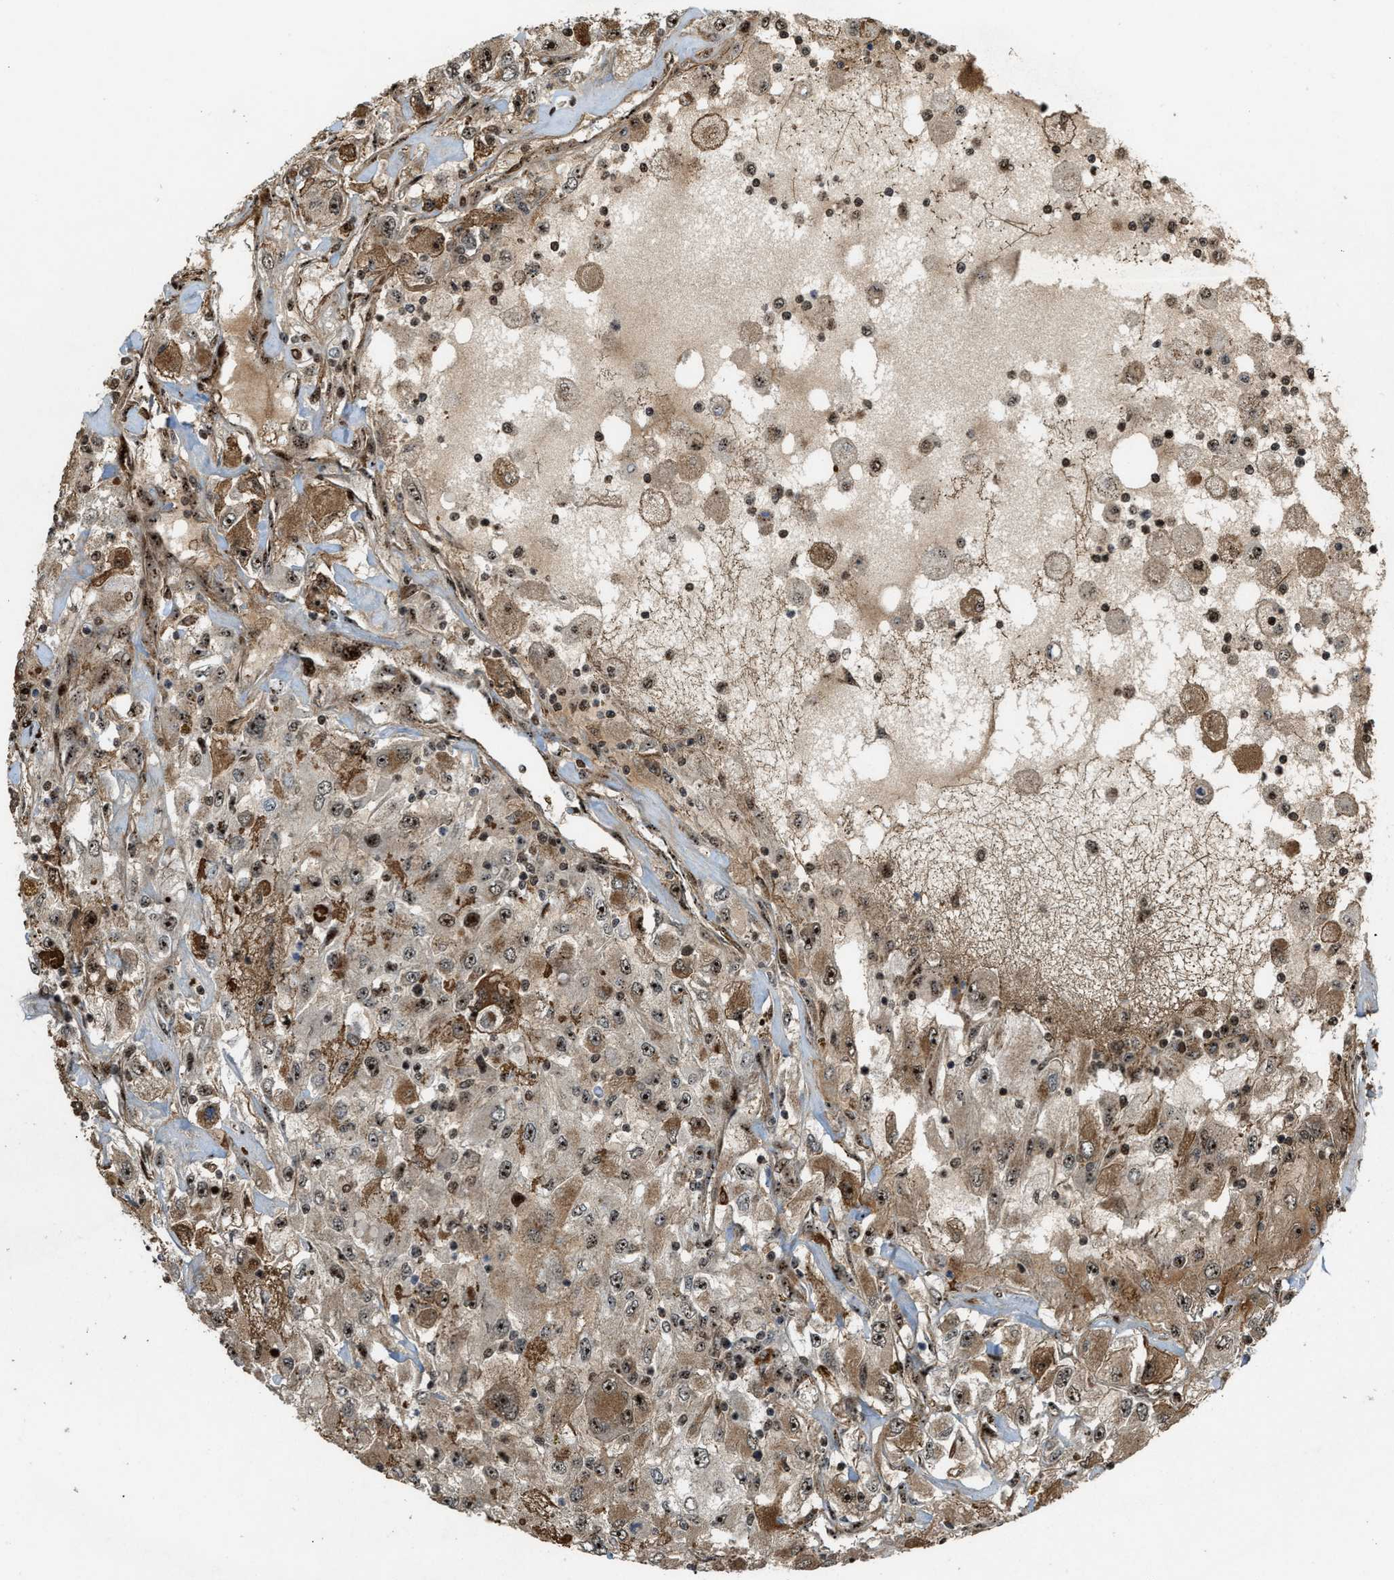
{"staining": {"intensity": "moderate", "quantity": ">75%", "location": "cytoplasmic/membranous,nuclear"}, "tissue": "renal cancer", "cell_type": "Tumor cells", "image_type": "cancer", "snomed": [{"axis": "morphology", "description": "Adenocarcinoma, NOS"}, {"axis": "topography", "description": "Kidney"}], "caption": "Human adenocarcinoma (renal) stained with a protein marker displays moderate staining in tumor cells.", "gene": "ZNF687", "patient": {"sex": "female", "age": 52}}